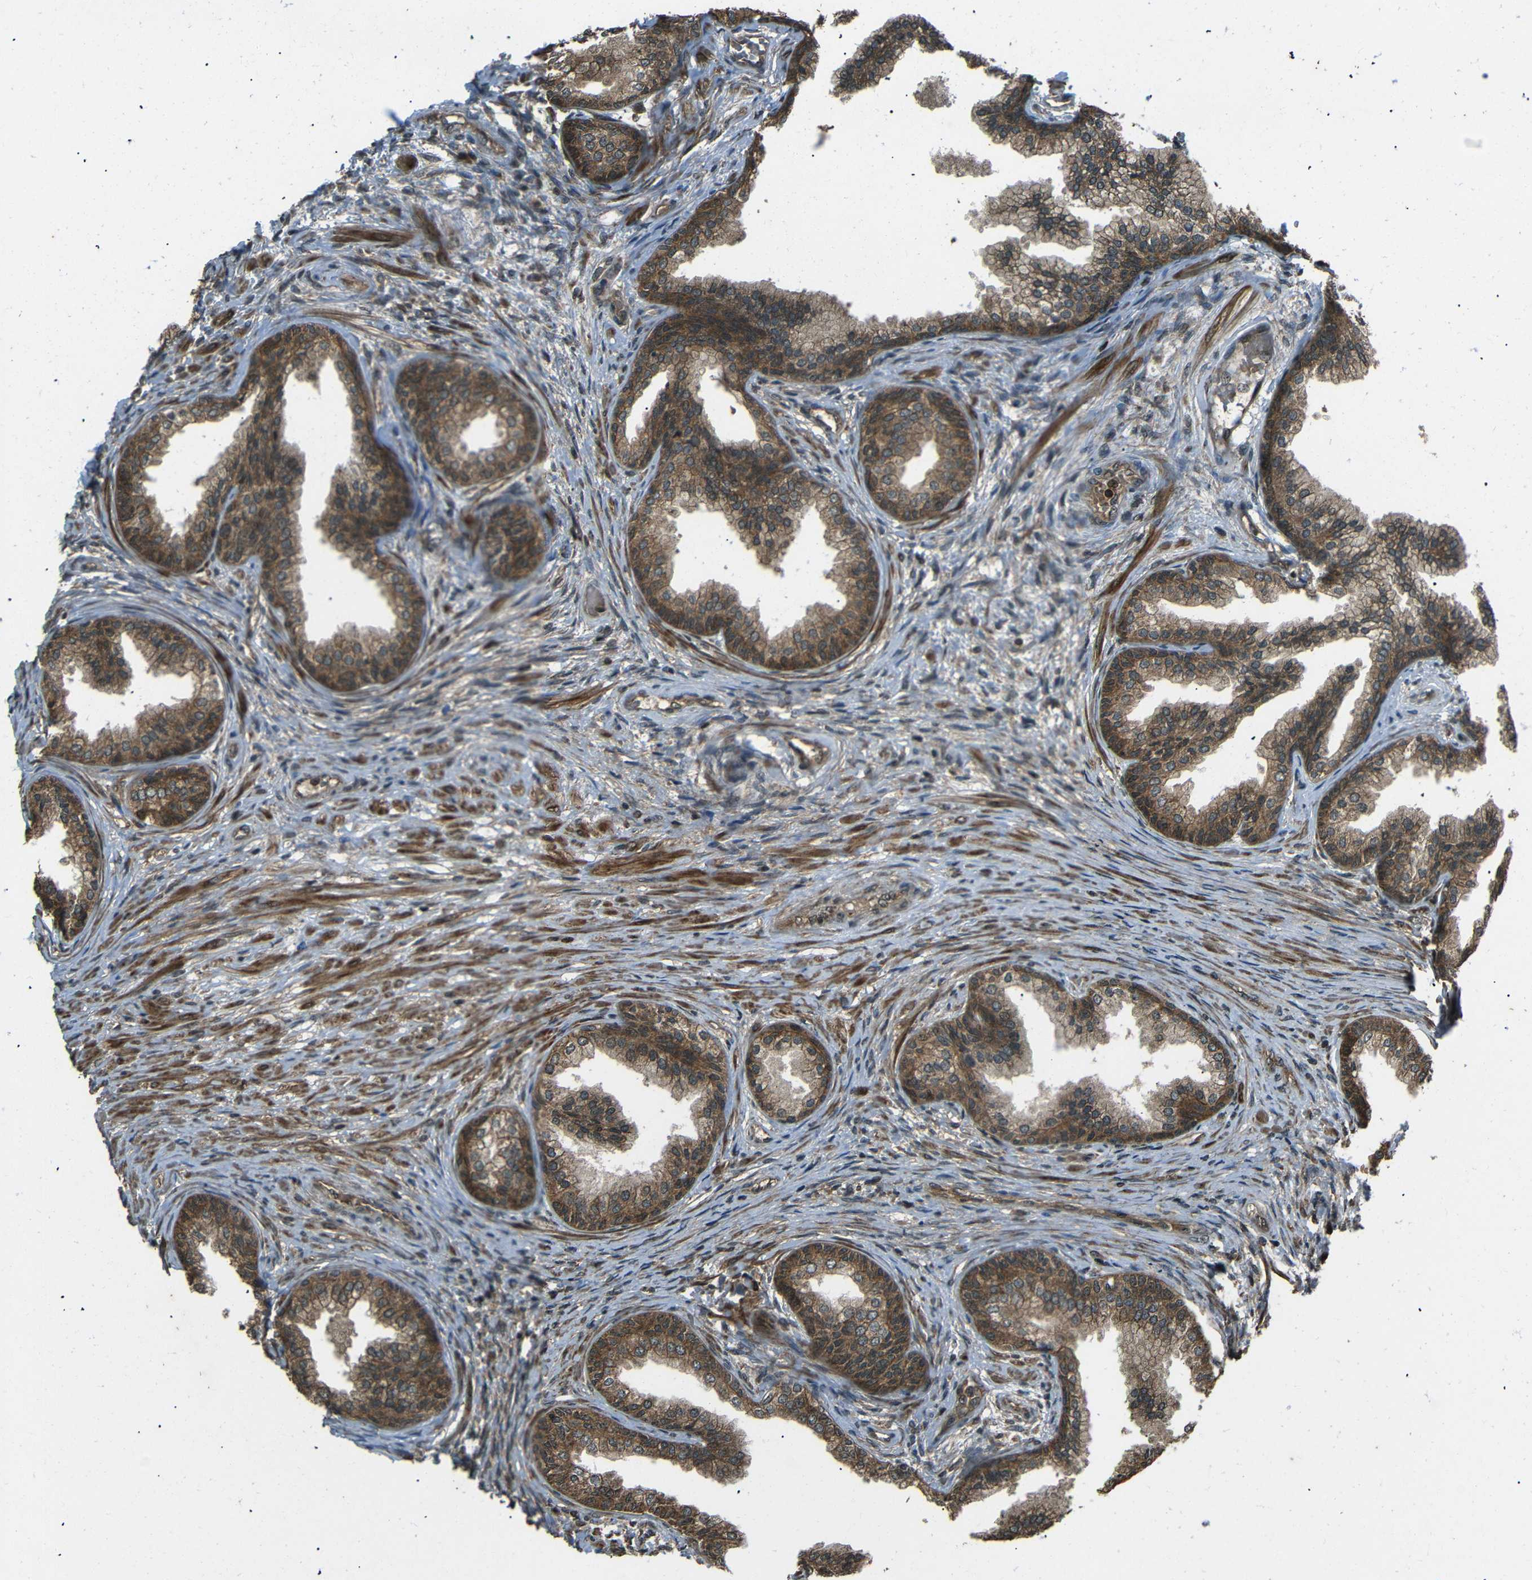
{"staining": {"intensity": "strong", "quantity": ">75%", "location": "cytoplasmic/membranous"}, "tissue": "prostate", "cell_type": "Glandular cells", "image_type": "normal", "snomed": [{"axis": "morphology", "description": "Normal tissue, NOS"}, {"axis": "topography", "description": "Prostate"}], "caption": "DAB (3,3'-diaminobenzidine) immunohistochemical staining of unremarkable human prostate reveals strong cytoplasmic/membranous protein expression in approximately >75% of glandular cells. (DAB IHC, brown staining for protein, blue staining for nuclei).", "gene": "PLK2", "patient": {"sex": "male", "age": 76}}